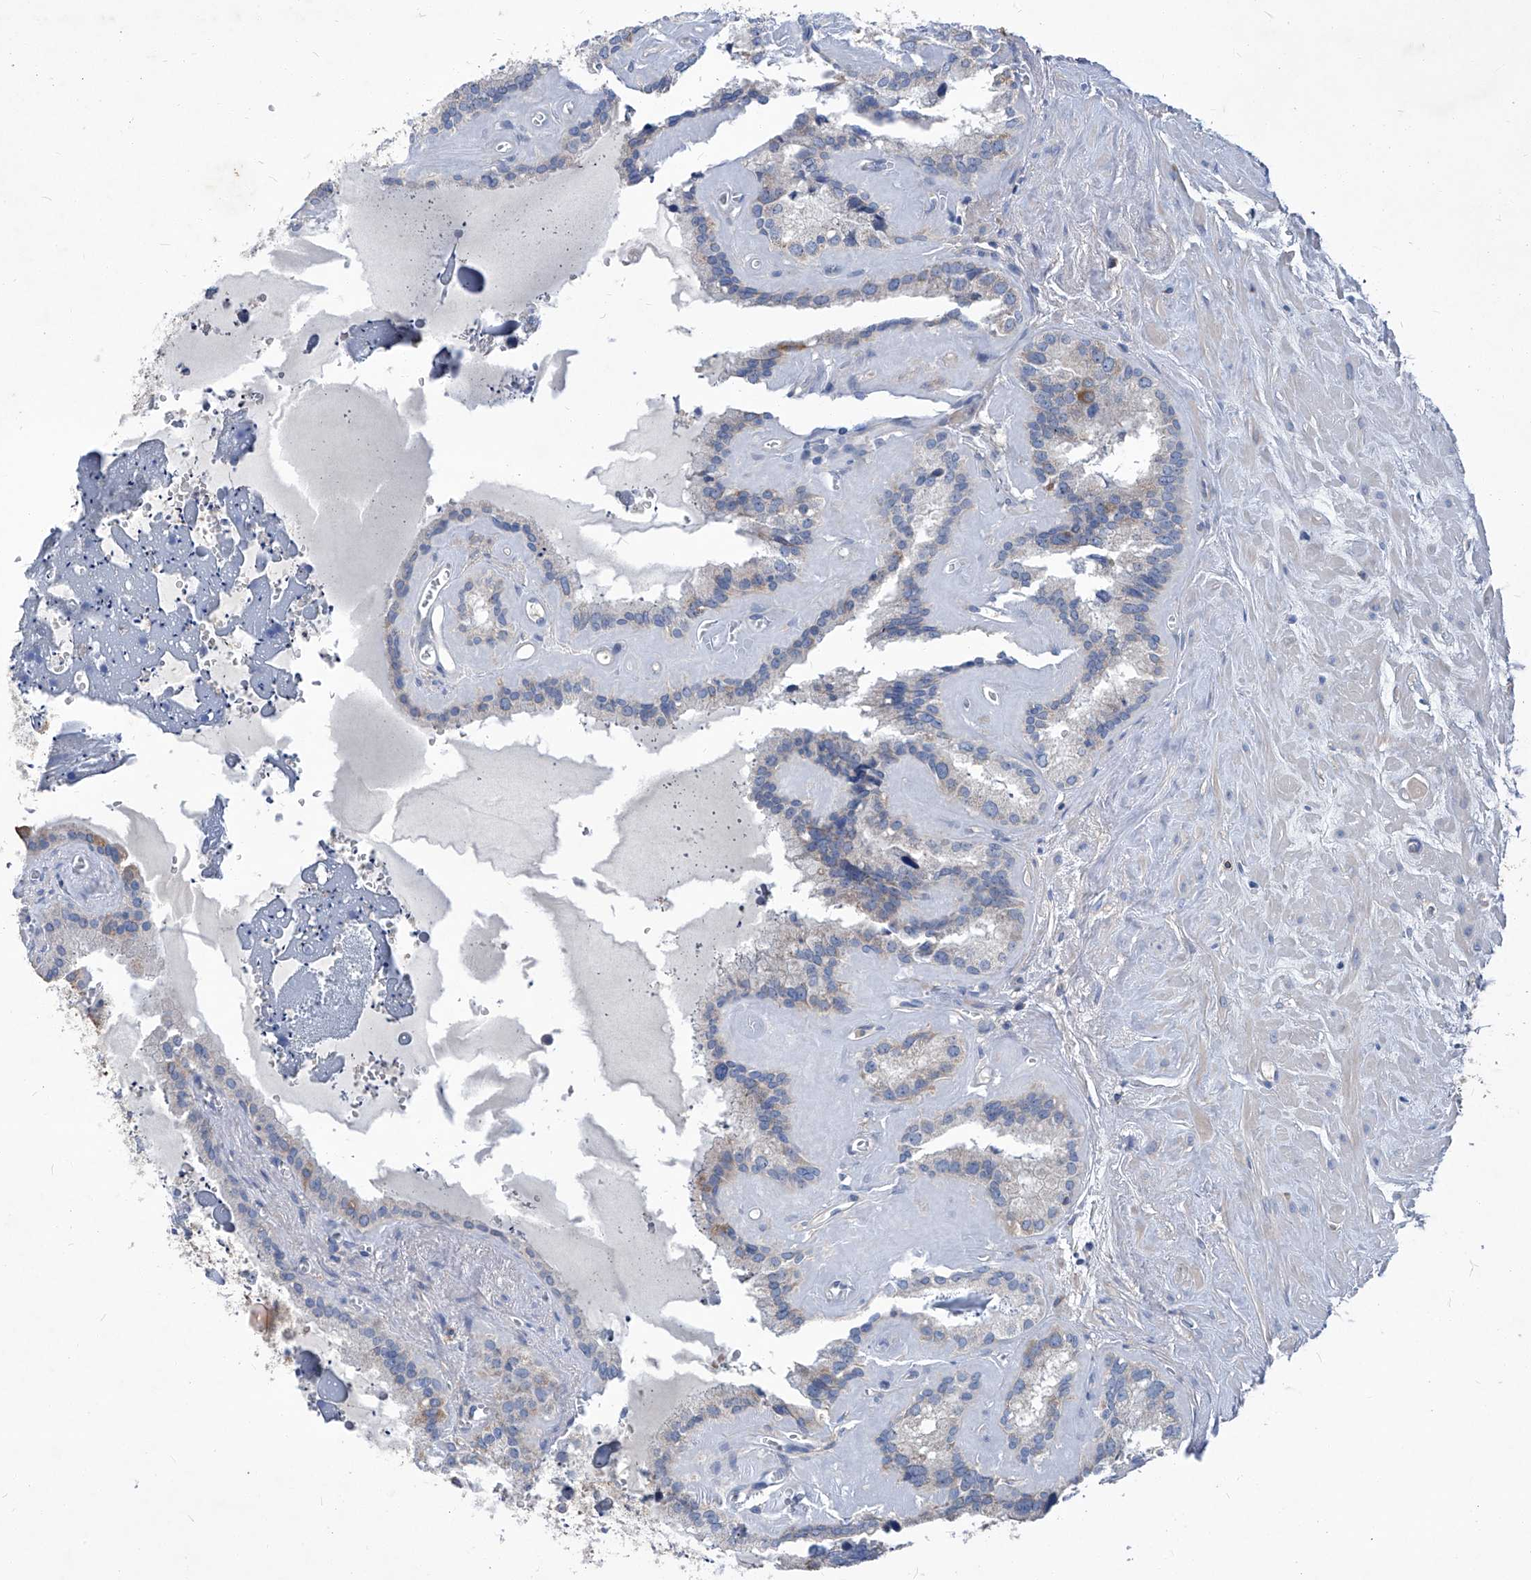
{"staining": {"intensity": "weak", "quantity": "<25%", "location": "cytoplasmic/membranous"}, "tissue": "seminal vesicle", "cell_type": "Glandular cells", "image_type": "normal", "snomed": [{"axis": "morphology", "description": "Normal tissue, NOS"}, {"axis": "topography", "description": "Prostate"}, {"axis": "topography", "description": "Seminal veicle"}], "caption": "The immunohistochemistry (IHC) image has no significant positivity in glandular cells of seminal vesicle.", "gene": "EPHA8", "patient": {"sex": "male", "age": 59}}